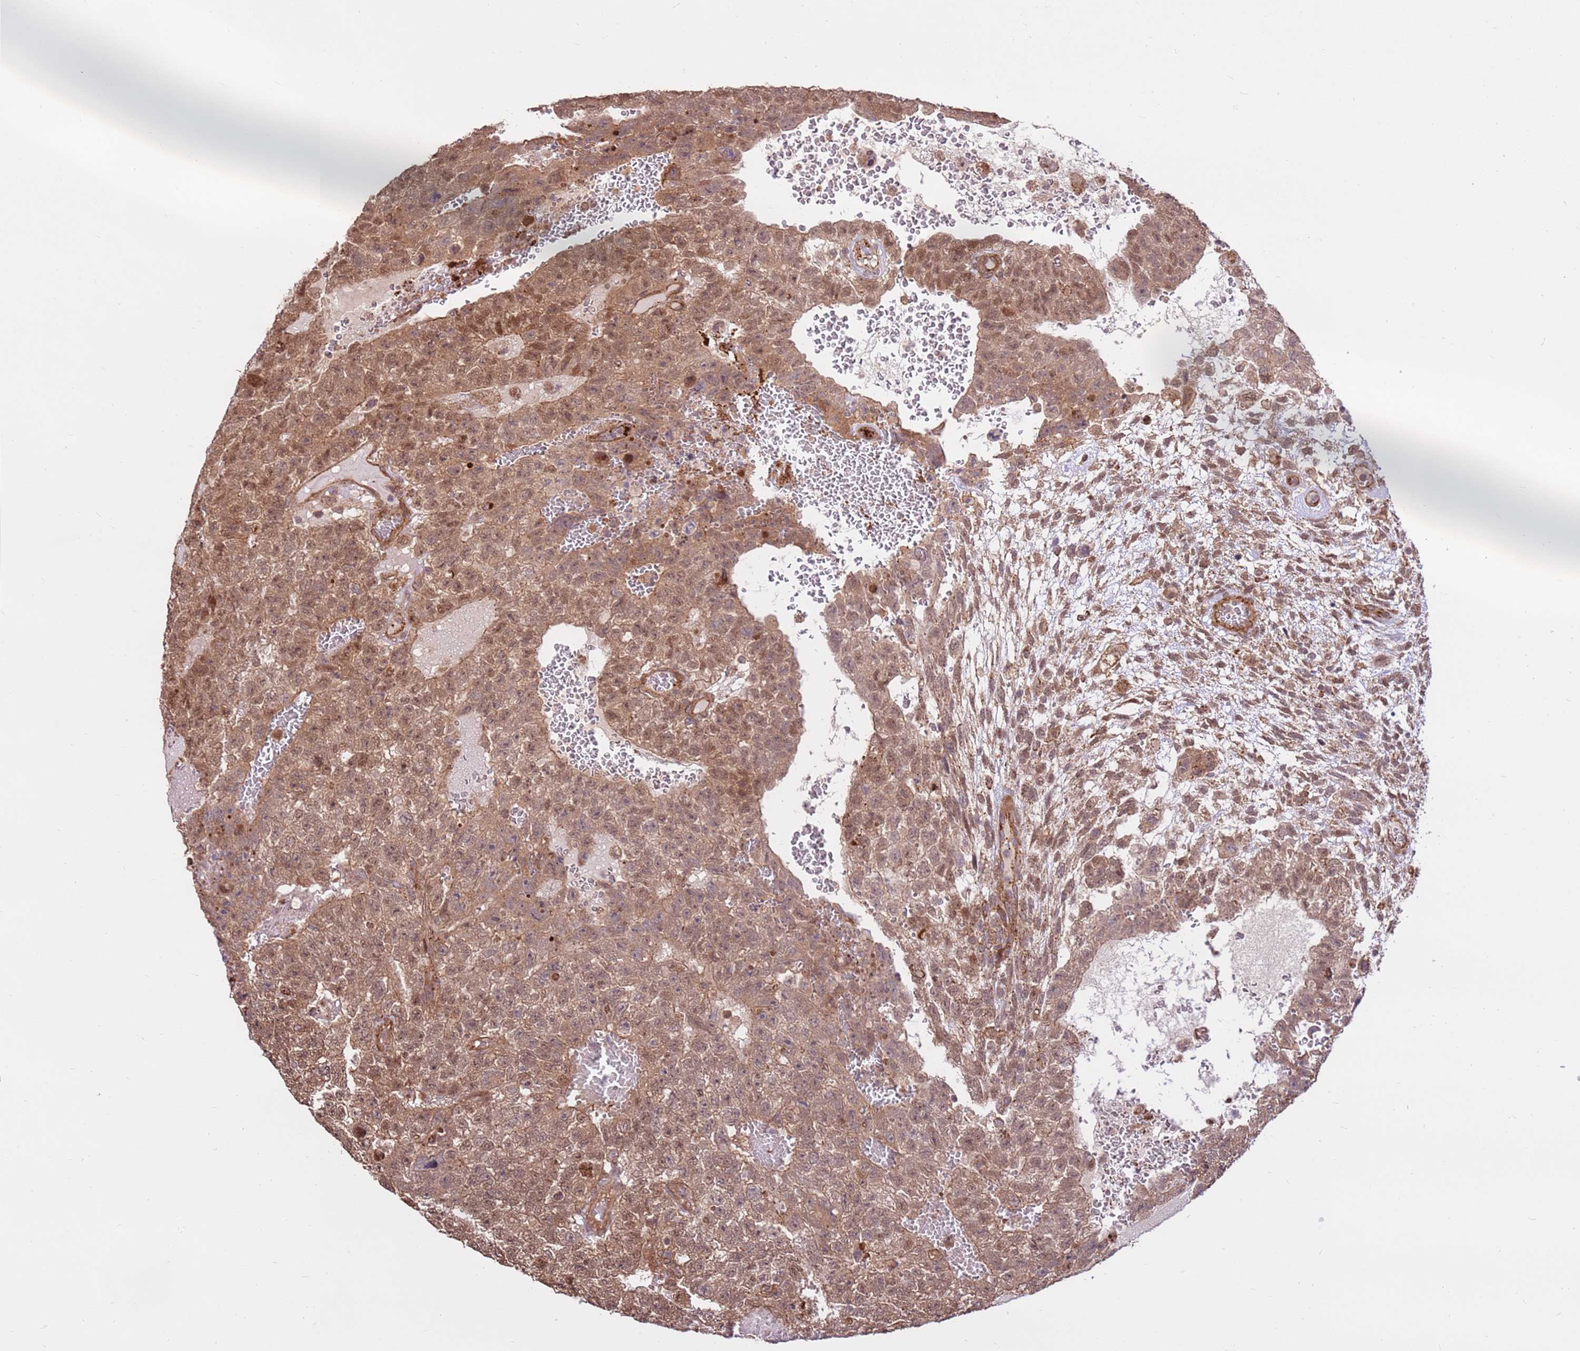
{"staining": {"intensity": "moderate", "quantity": ">75%", "location": "cytoplasmic/membranous,nuclear"}, "tissue": "testis cancer", "cell_type": "Tumor cells", "image_type": "cancer", "snomed": [{"axis": "morphology", "description": "Carcinoma, Embryonal, NOS"}, {"axis": "topography", "description": "Testis"}], "caption": "Human embryonal carcinoma (testis) stained for a protein (brown) displays moderate cytoplasmic/membranous and nuclear positive positivity in about >75% of tumor cells.", "gene": "CCDC112", "patient": {"sex": "male", "age": 26}}